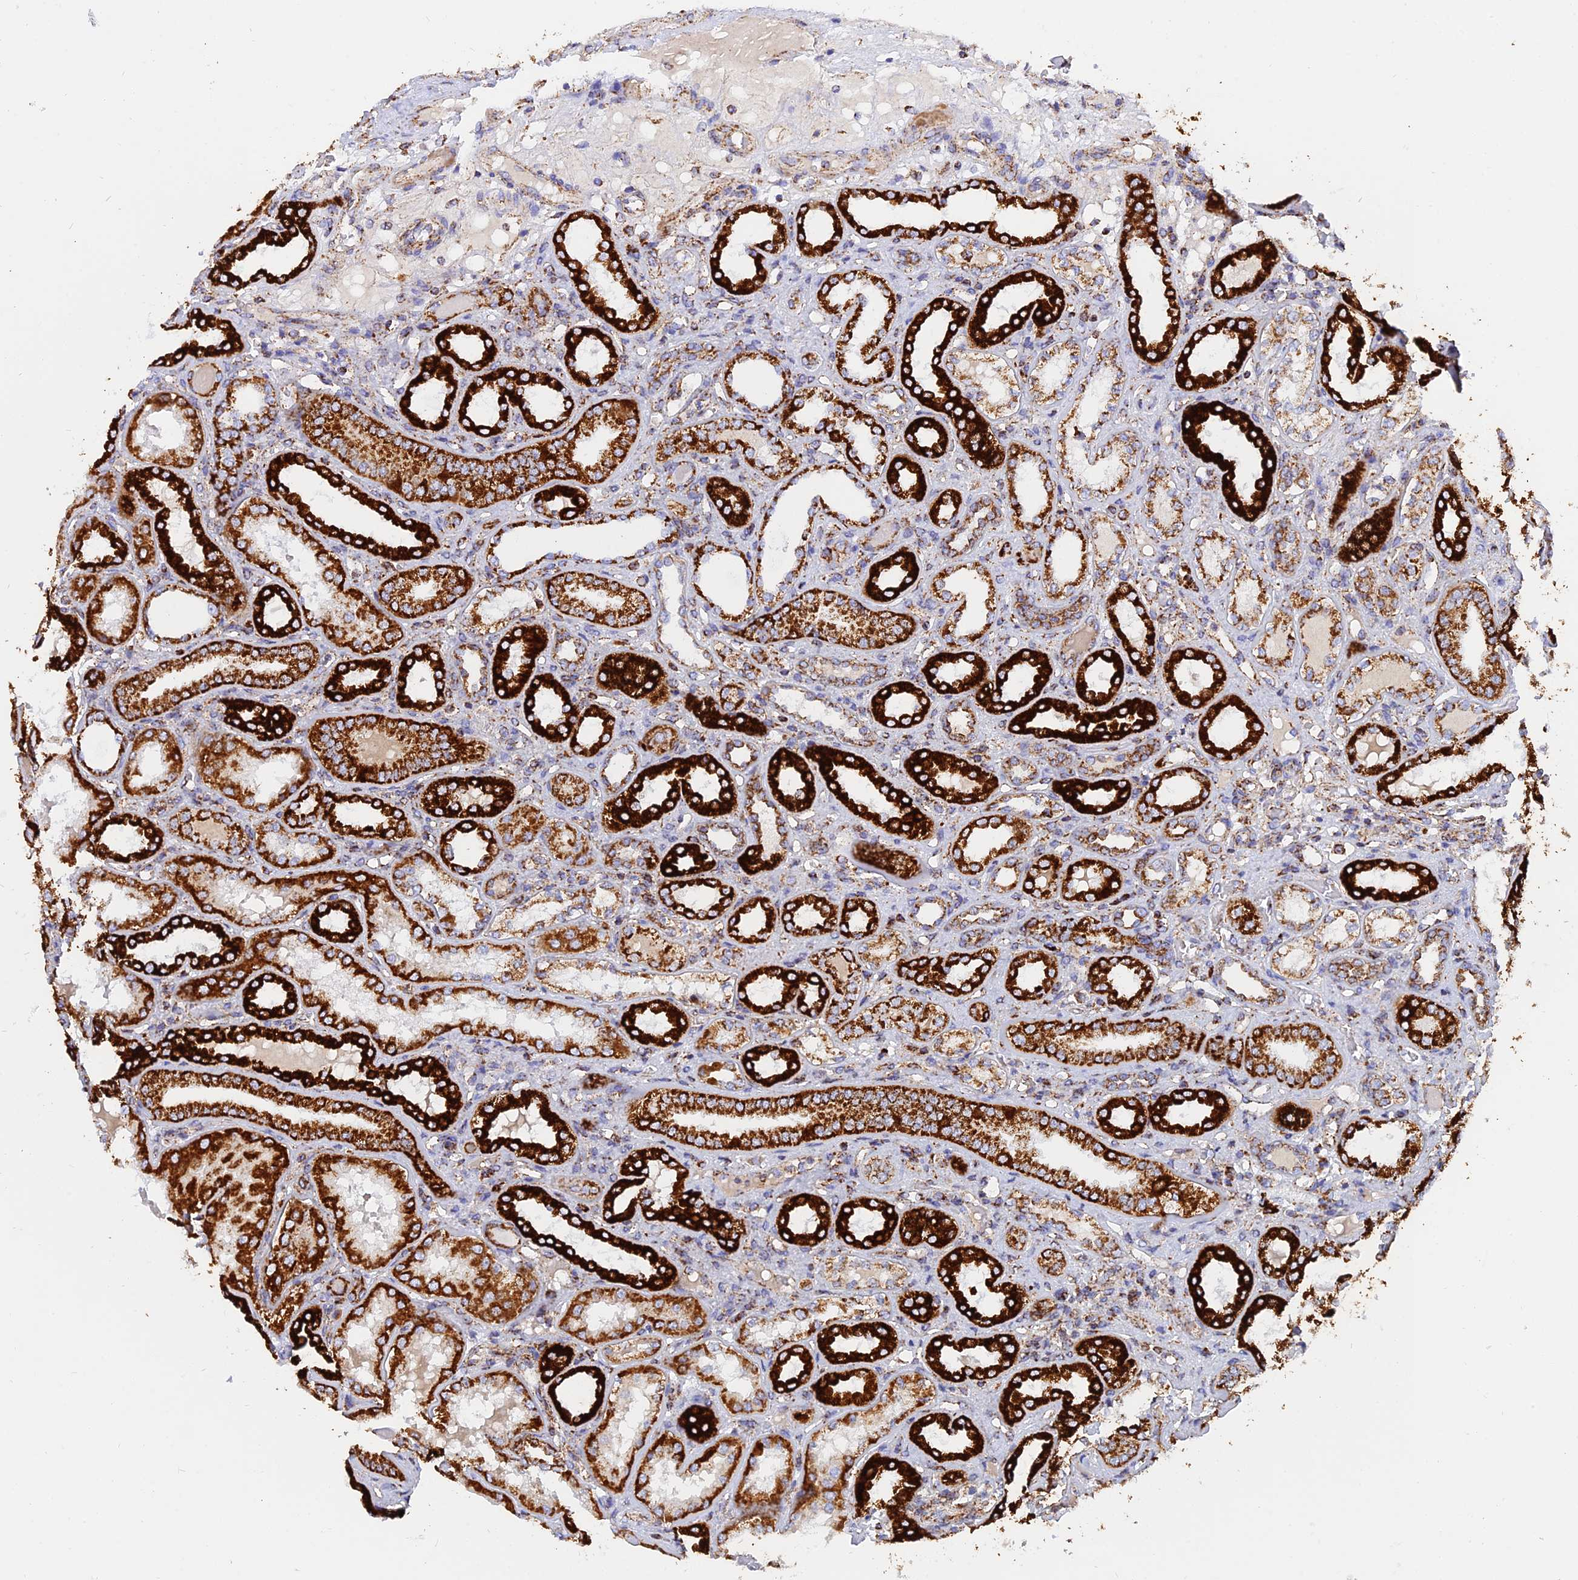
{"staining": {"intensity": "moderate", "quantity": "25%-75%", "location": "cytoplasmic/membranous"}, "tissue": "kidney", "cell_type": "Cells in glomeruli", "image_type": "normal", "snomed": [{"axis": "morphology", "description": "Normal tissue, NOS"}, {"axis": "topography", "description": "Kidney"}], "caption": "A high-resolution image shows immunohistochemistry (IHC) staining of benign kidney, which demonstrates moderate cytoplasmic/membranous expression in about 25%-75% of cells in glomeruli.", "gene": "NDUFB6", "patient": {"sex": "female", "age": 56}}